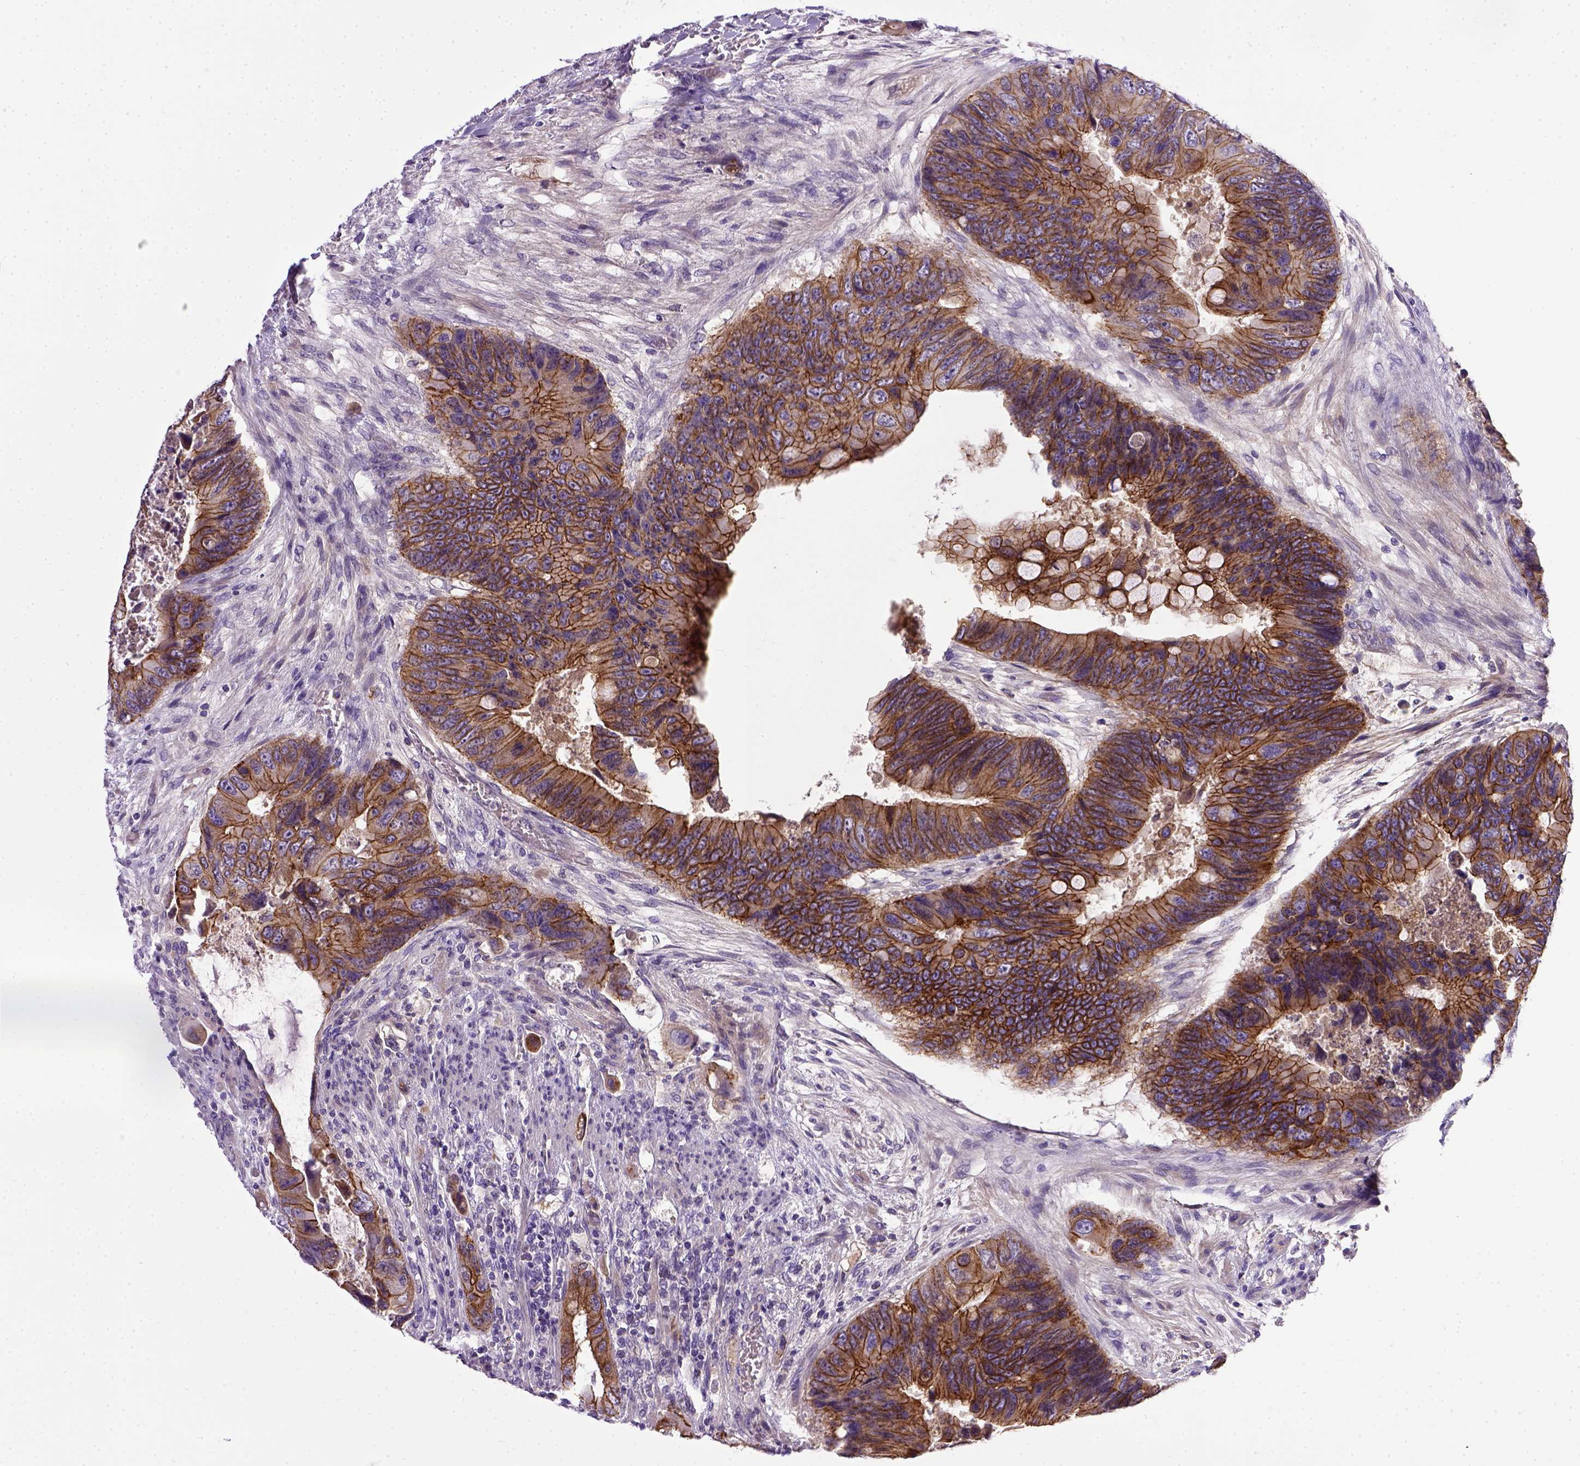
{"staining": {"intensity": "strong", "quantity": ">75%", "location": "cytoplasmic/membranous"}, "tissue": "colorectal cancer", "cell_type": "Tumor cells", "image_type": "cancer", "snomed": [{"axis": "morphology", "description": "Adenocarcinoma, NOS"}, {"axis": "topography", "description": "Rectum"}], "caption": "Colorectal cancer (adenocarcinoma) tissue exhibits strong cytoplasmic/membranous expression in approximately >75% of tumor cells (DAB (3,3'-diaminobenzidine) IHC with brightfield microscopy, high magnification).", "gene": "CDH1", "patient": {"sex": "male", "age": 63}}